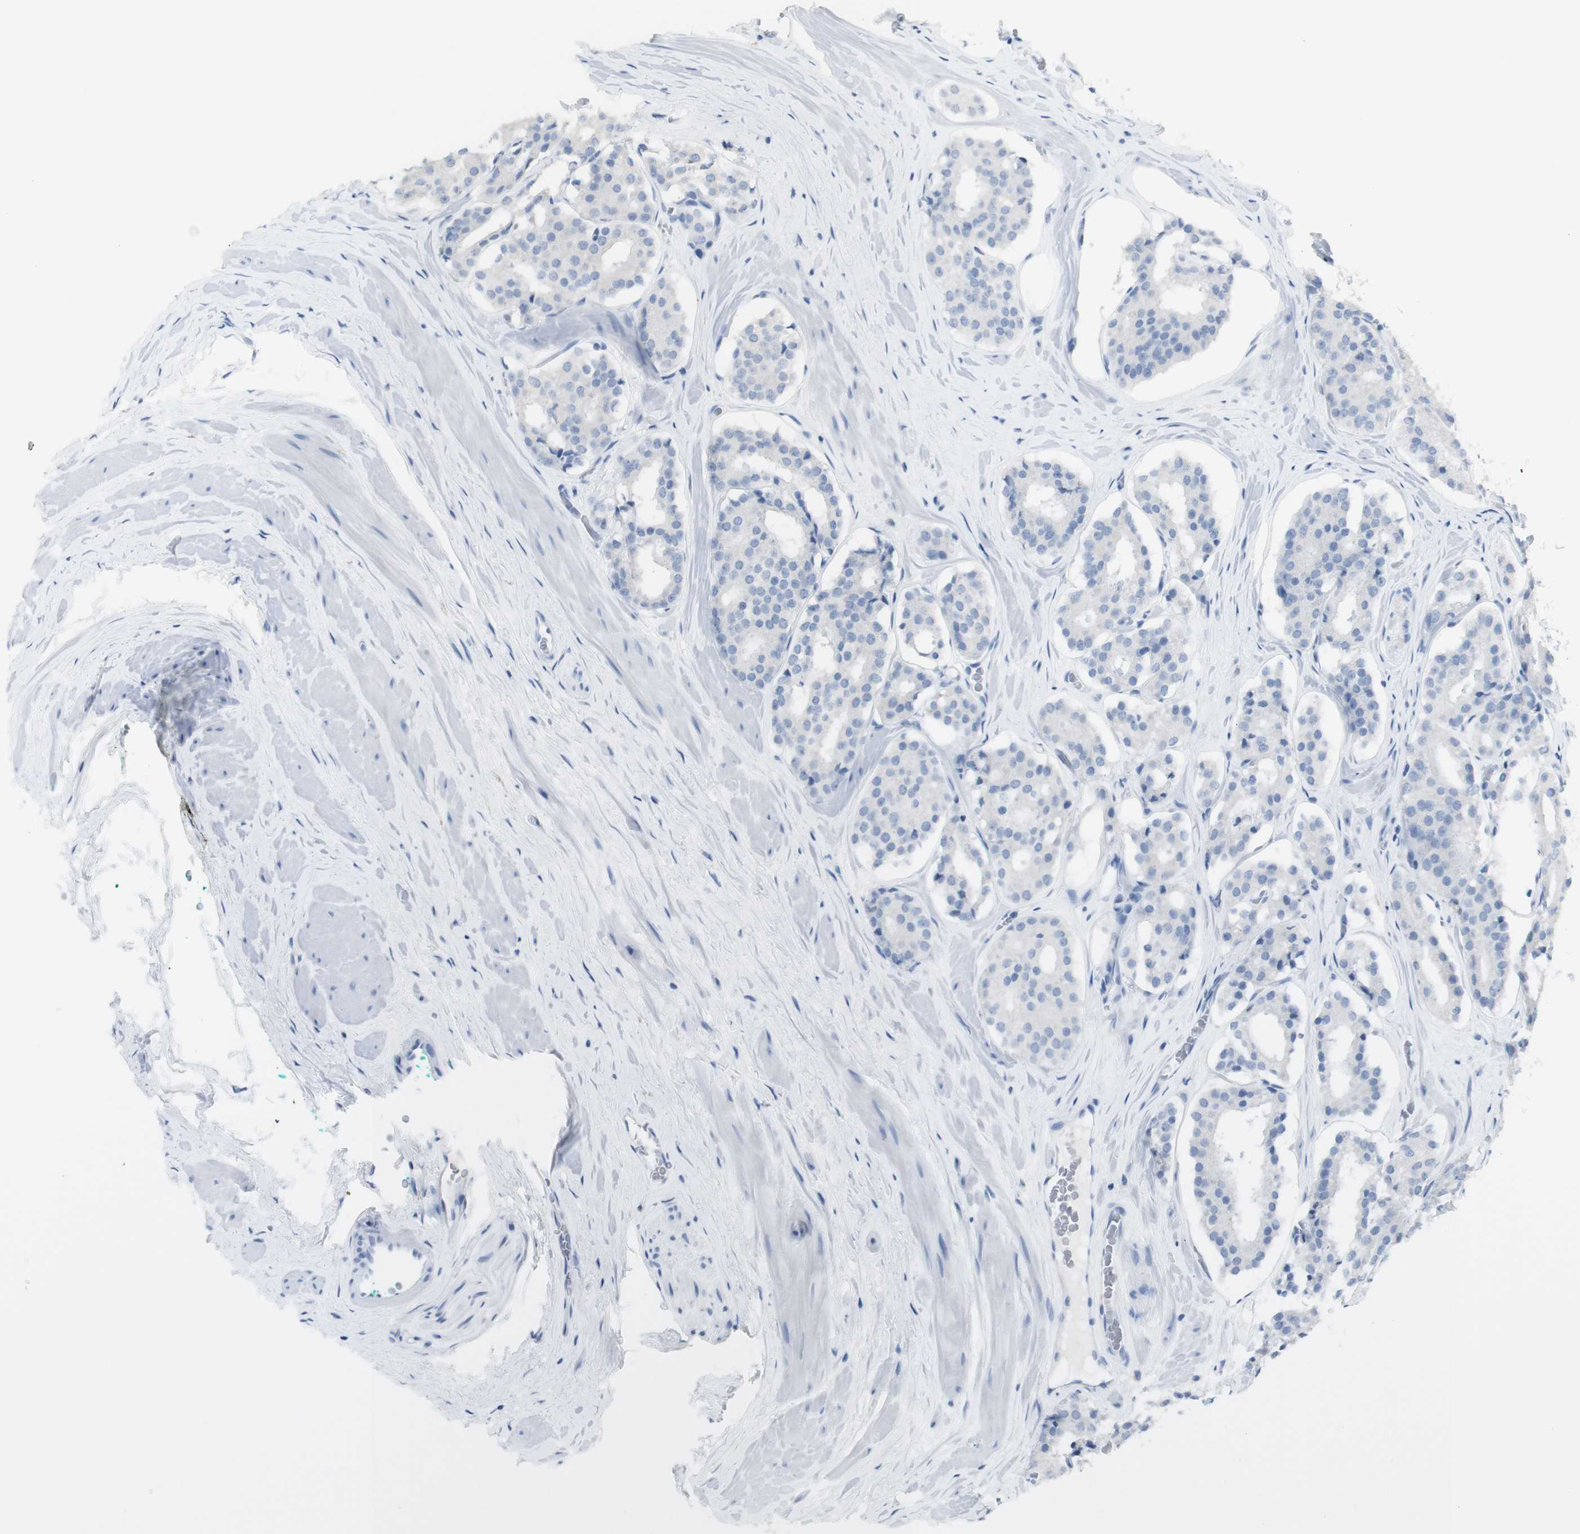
{"staining": {"intensity": "negative", "quantity": "none", "location": "none"}, "tissue": "prostate cancer", "cell_type": "Tumor cells", "image_type": "cancer", "snomed": [{"axis": "morphology", "description": "Adenocarcinoma, High grade"}, {"axis": "topography", "description": "Prostate"}], "caption": "Immunohistochemistry histopathology image of human prostate cancer stained for a protein (brown), which displays no staining in tumor cells.", "gene": "ART3", "patient": {"sex": "male", "age": 60}}